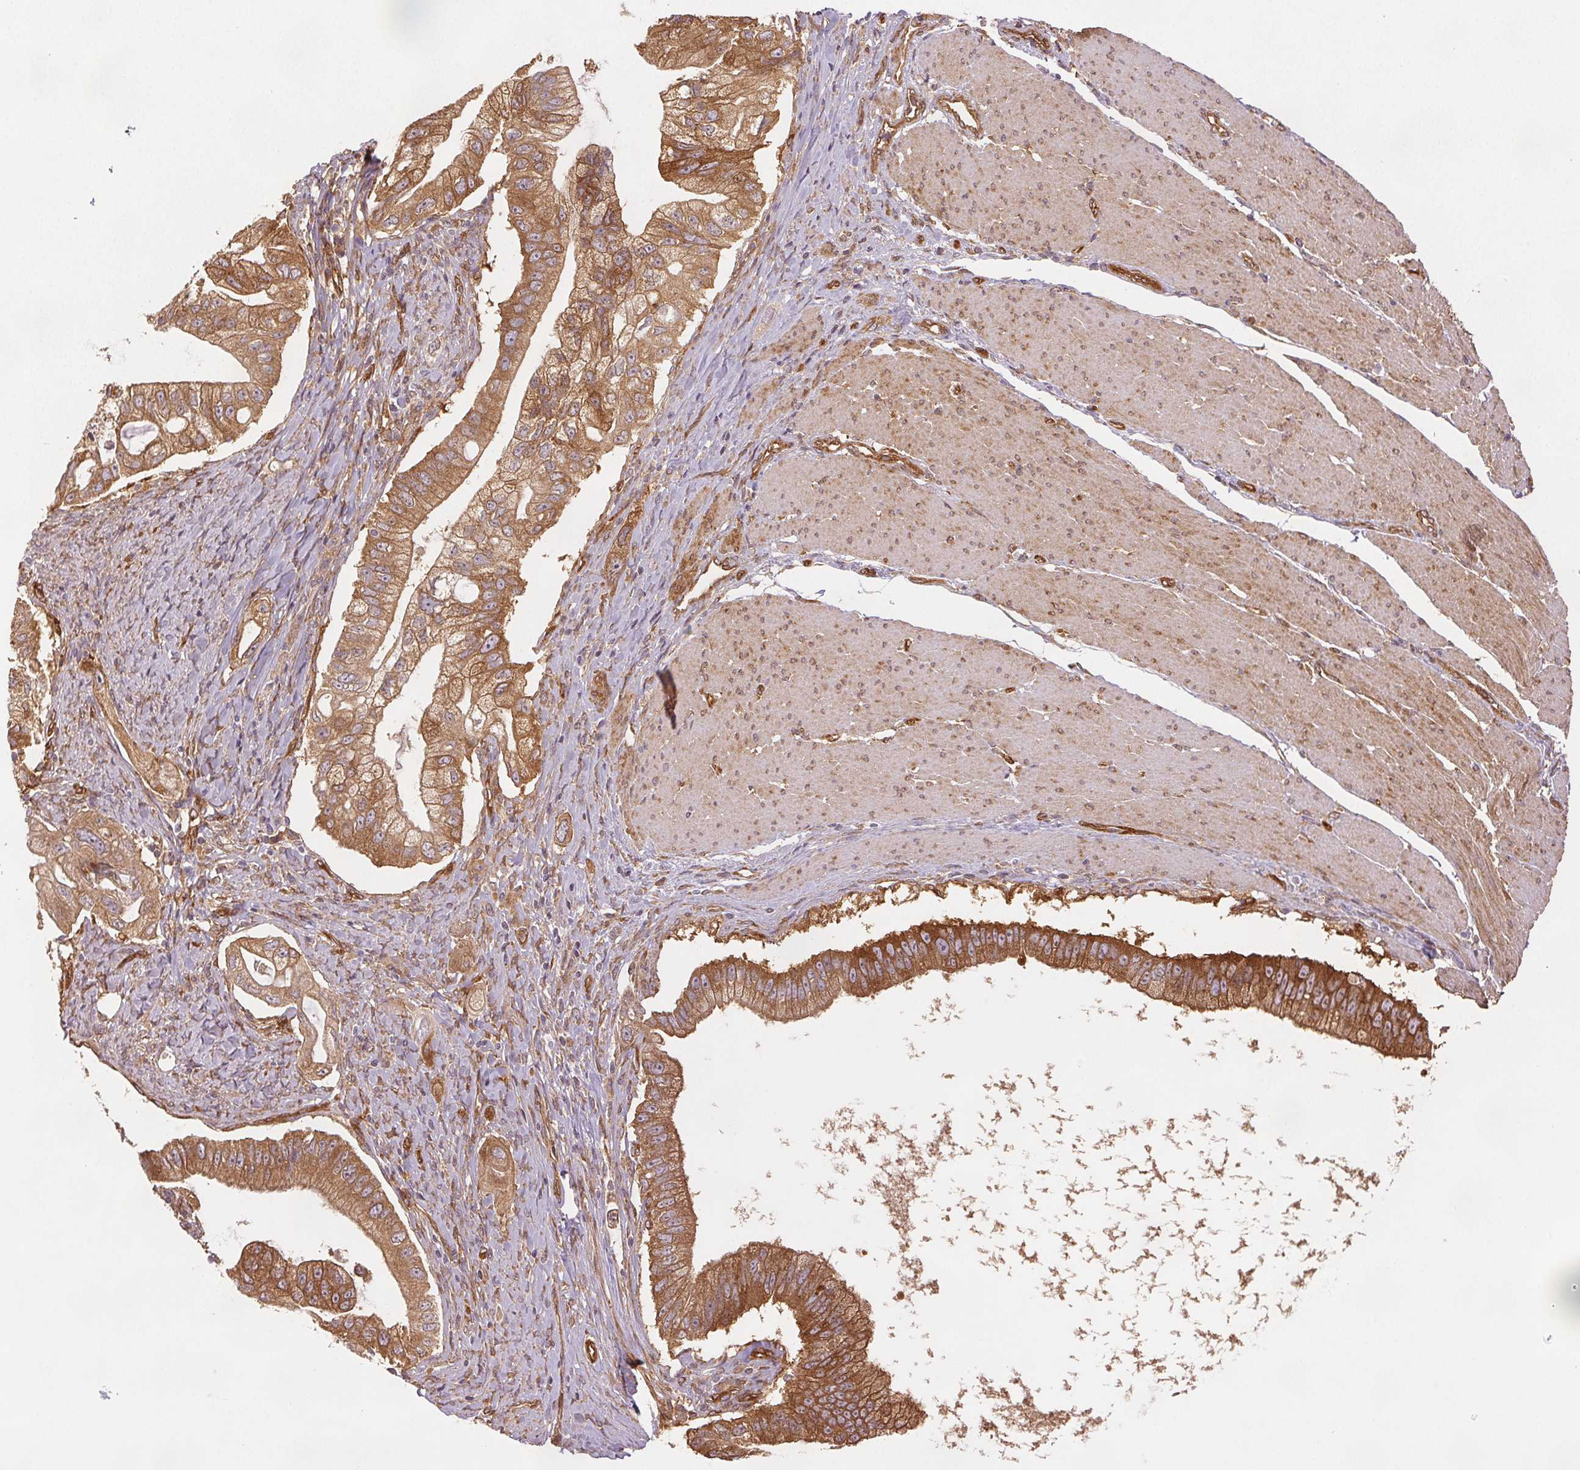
{"staining": {"intensity": "moderate", "quantity": ">75%", "location": "cytoplasmic/membranous"}, "tissue": "pancreatic cancer", "cell_type": "Tumor cells", "image_type": "cancer", "snomed": [{"axis": "morphology", "description": "Adenocarcinoma, NOS"}, {"axis": "topography", "description": "Pancreas"}], "caption": "Immunohistochemistry photomicrograph of human pancreatic cancer stained for a protein (brown), which displays medium levels of moderate cytoplasmic/membranous expression in approximately >75% of tumor cells.", "gene": "DIAPH2", "patient": {"sex": "male", "age": 70}}